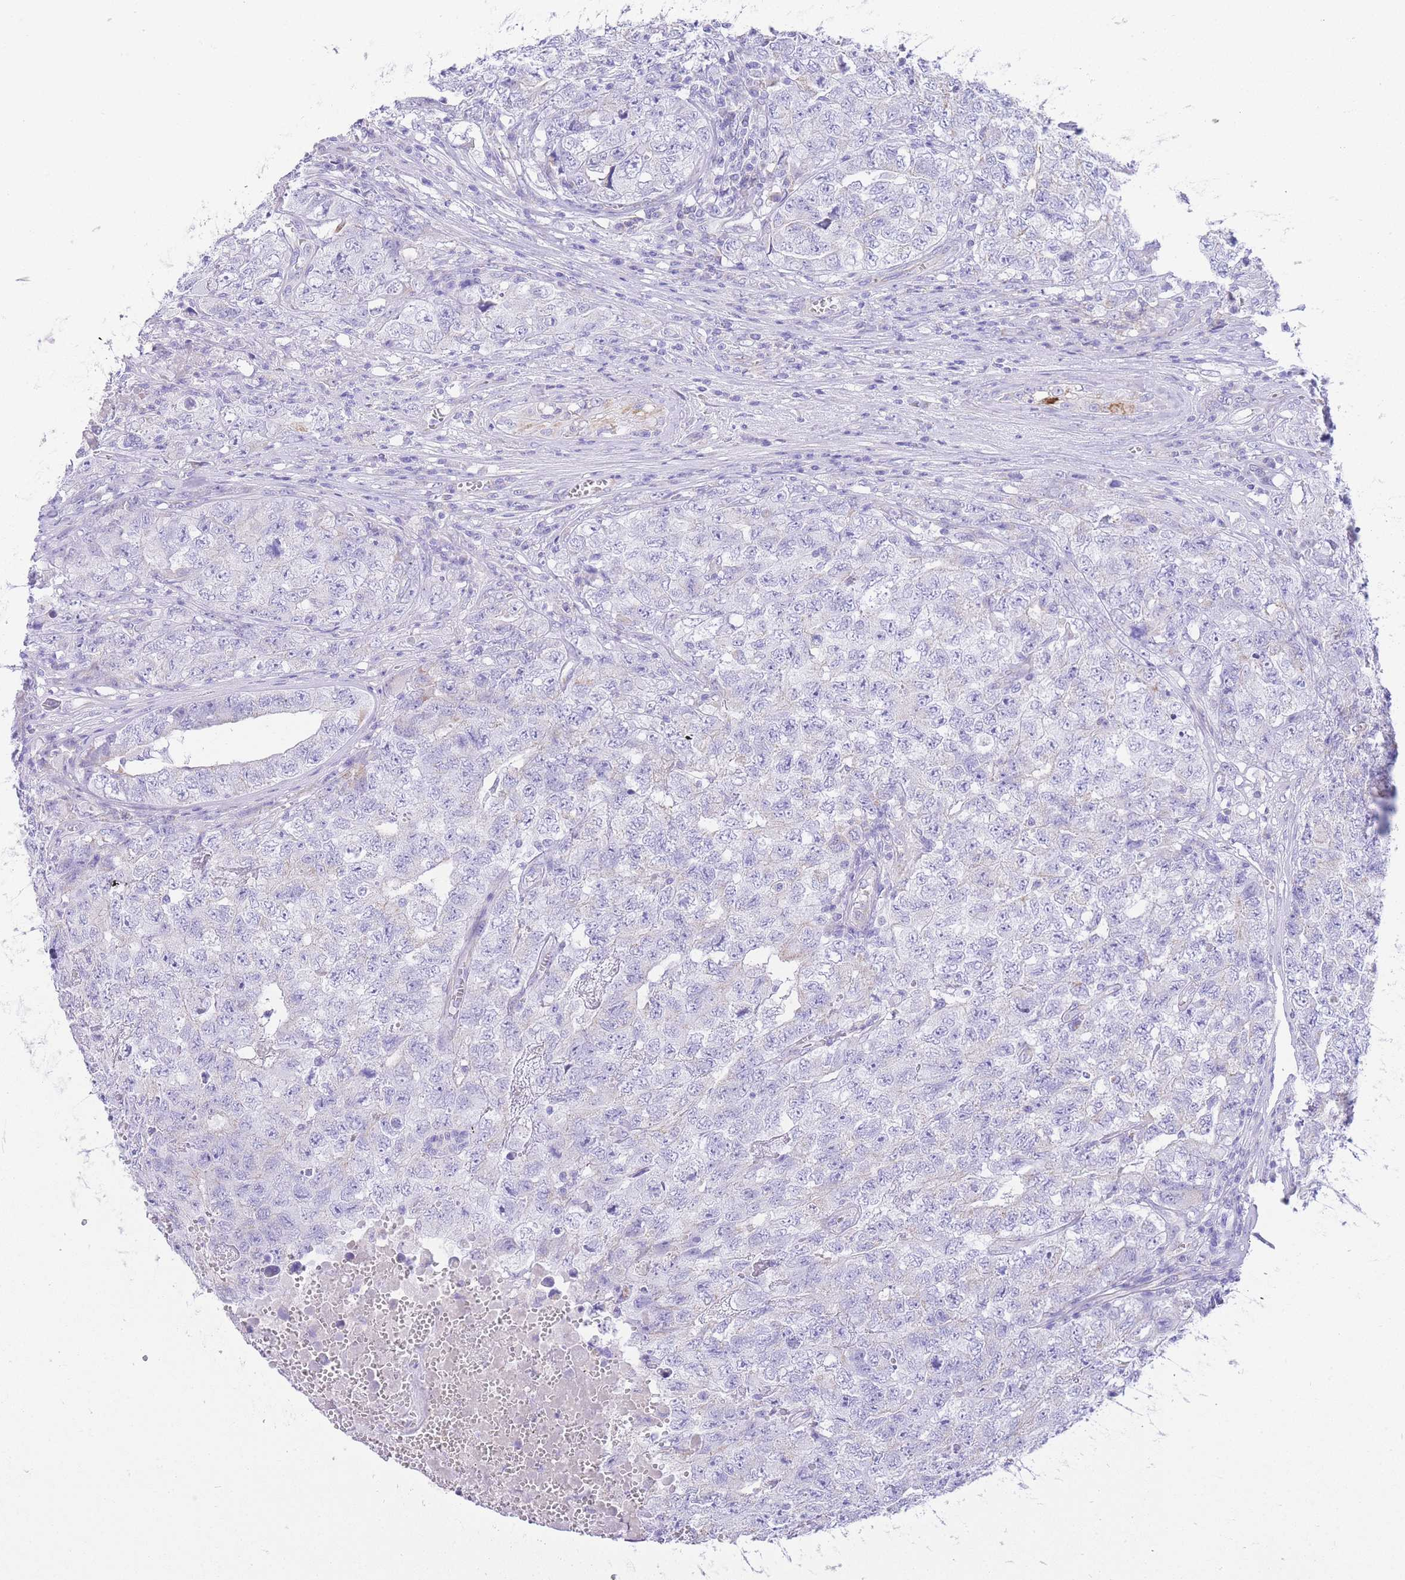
{"staining": {"intensity": "negative", "quantity": "none", "location": "none"}, "tissue": "testis cancer", "cell_type": "Tumor cells", "image_type": "cancer", "snomed": [{"axis": "morphology", "description": "Carcinoma, Embryonal, NOS"}, {"axis": "topography", "description": "Testis"}], "caption": "A photomicrograph of embryonal carcinoma (testis) stained for a protein demonstrates no brown staining in tumor cells.", "gene": "ACSM4", "patient": {"sex": "male", "age": 31}}